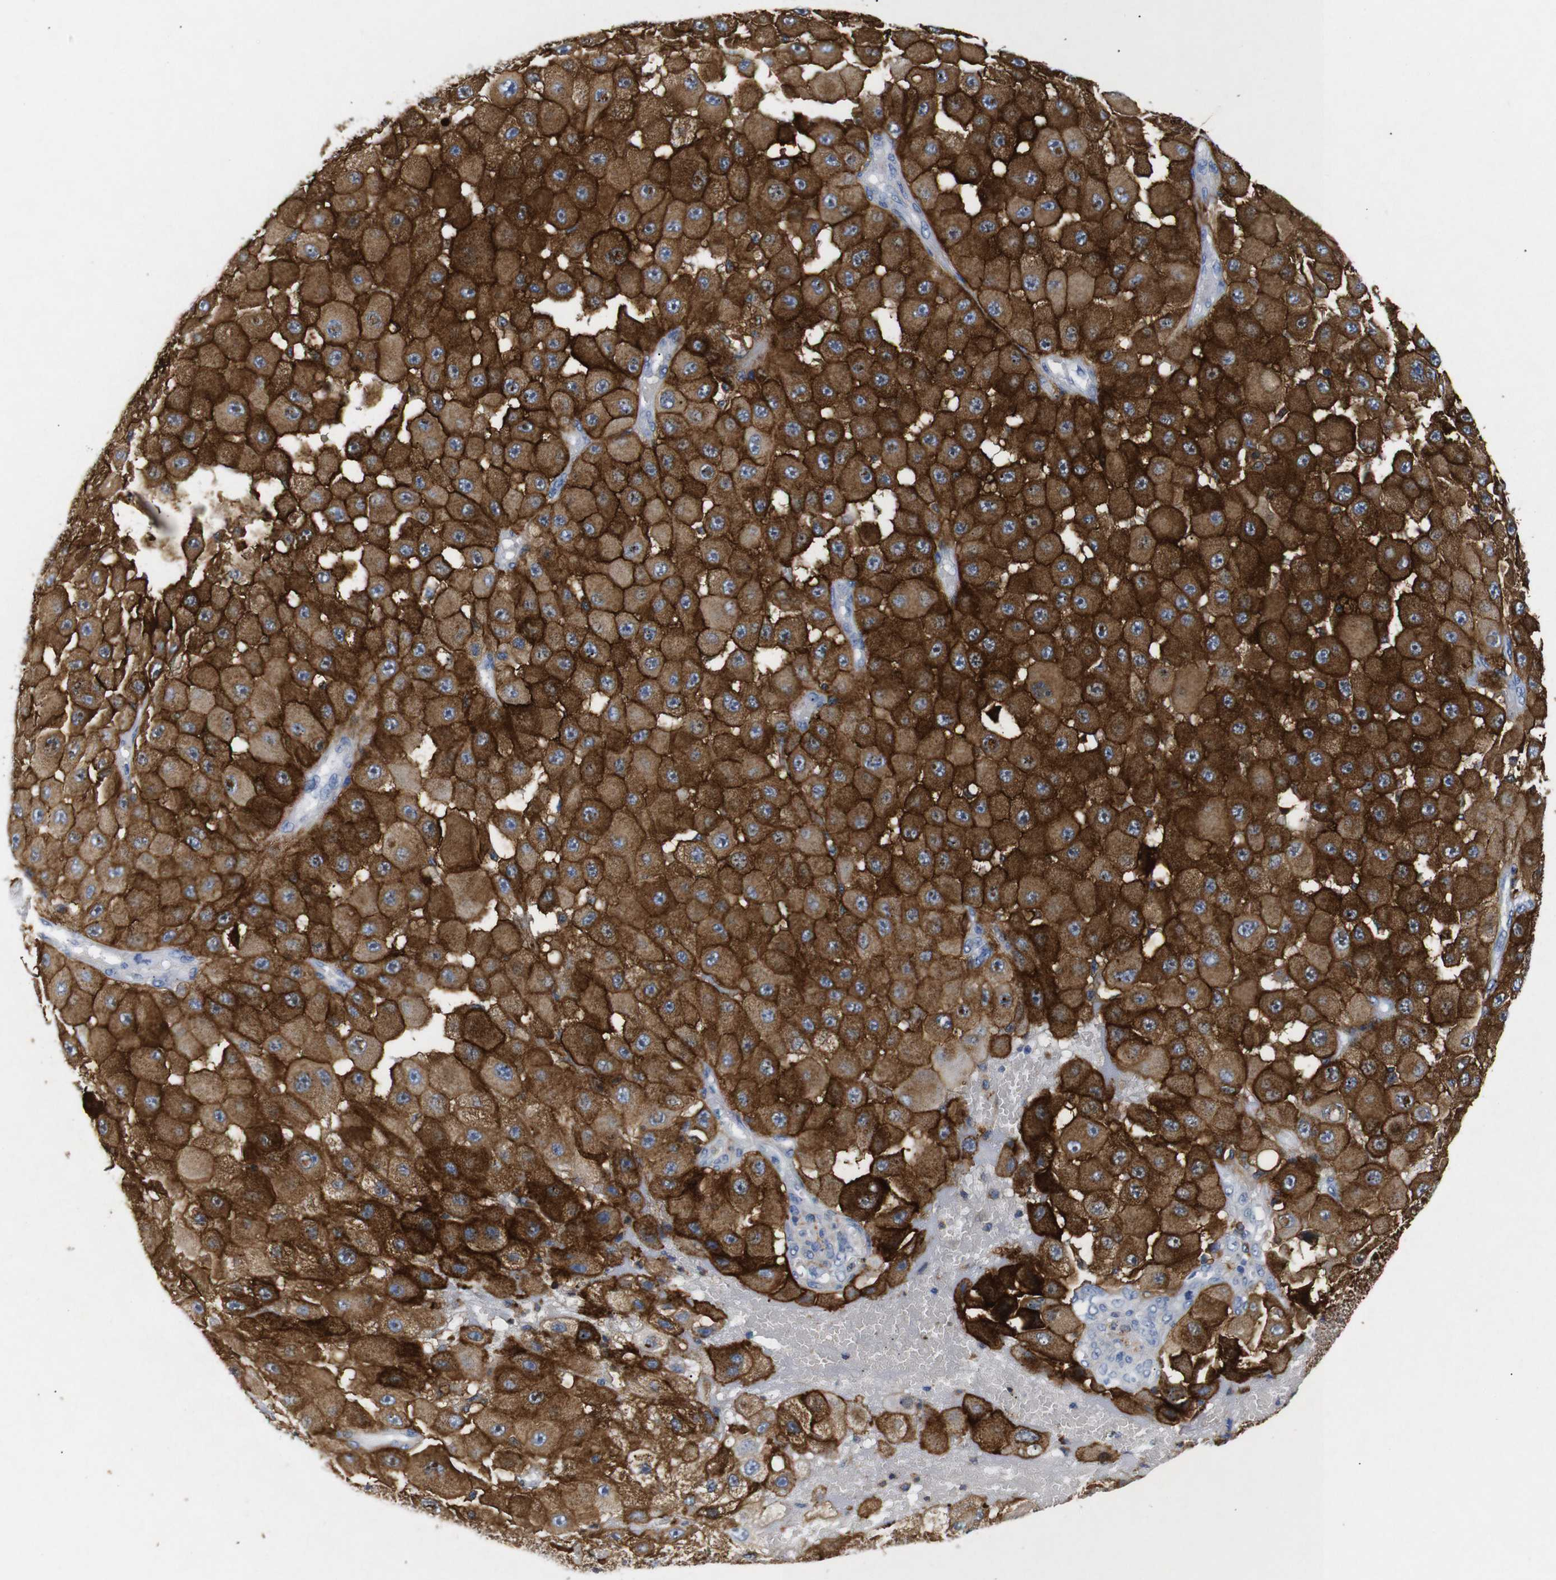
{"staining": {"intensity": "strong", "quantity": ">75%", "location": "cytoplasmic/membranous"}, "tissue": "melanoma", "cell_type": "Tumor cells", "image_type": "cancer", "snomed": [{"axis": "morphology", "description": "Malignant melanoma, NOS"}, {"axis": "topography", "description": "Skin"}], "caption": "Melanoma was stained to show a protein in brown. There is high levels of strong cytoplasmic/membranous expression in approximately >75% of tumor cells.", "gene": "SDCBP", "patient": {"sex": "female", "age": 81}}